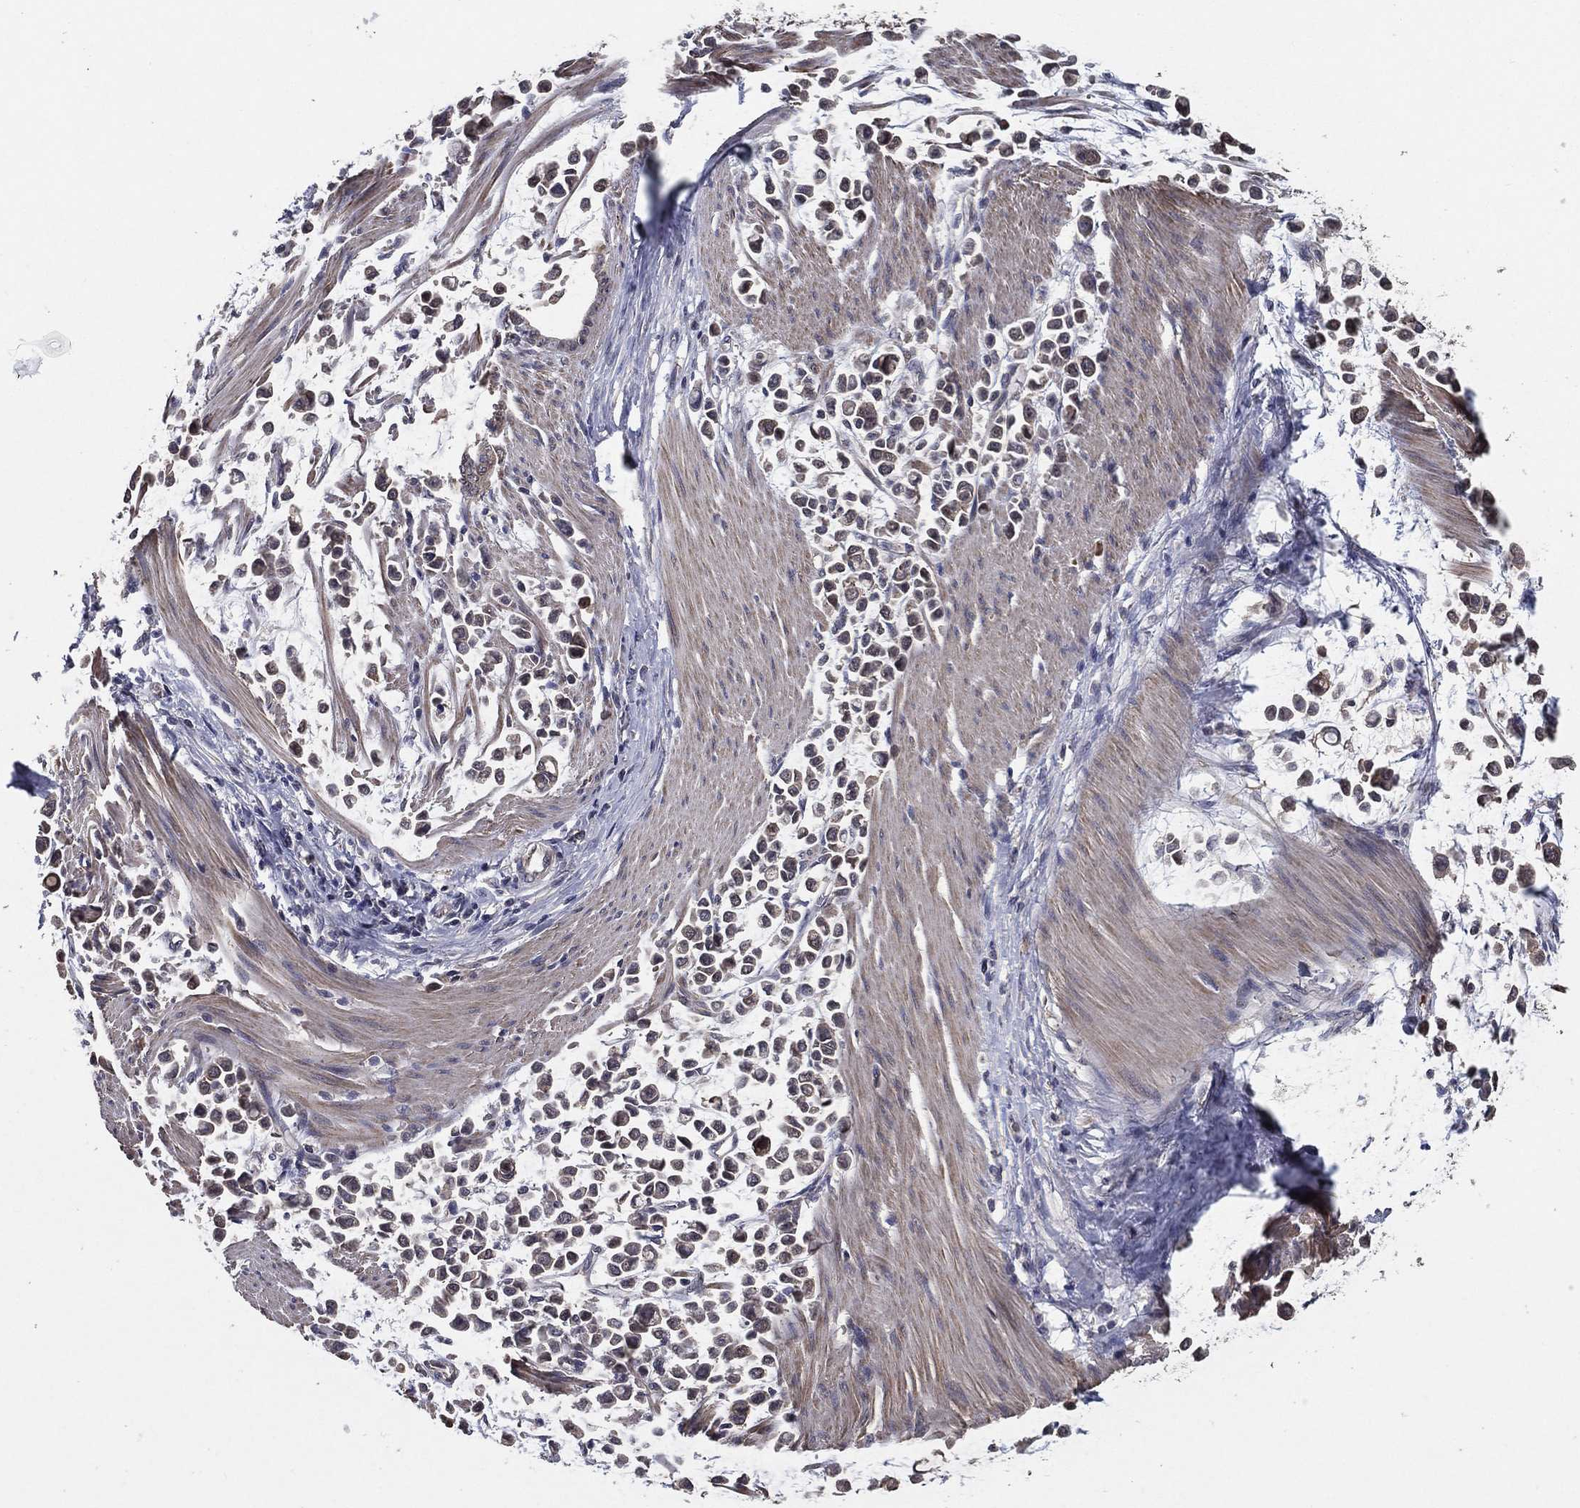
{"staining": {"intensity": "weak", "quantity": "<25%", "location": "cytoplasmic/membranous"}, "tissue": "stomach cancer", "cell_type": "Tumor cells", "image_type": "cancer", "snomed": [{"axis": "morphology", "description": "Adenocarcinoma, NOS"}, {"axis": "topography", "description": "Stomach"}], "caption": "Immunohistochemistry (IHC) of human stomach cancer (adenocarcinoma) shows no positivity in tumor cells.", "gene": "PCNT", "patient": {"sex": "male", "age": 82}}